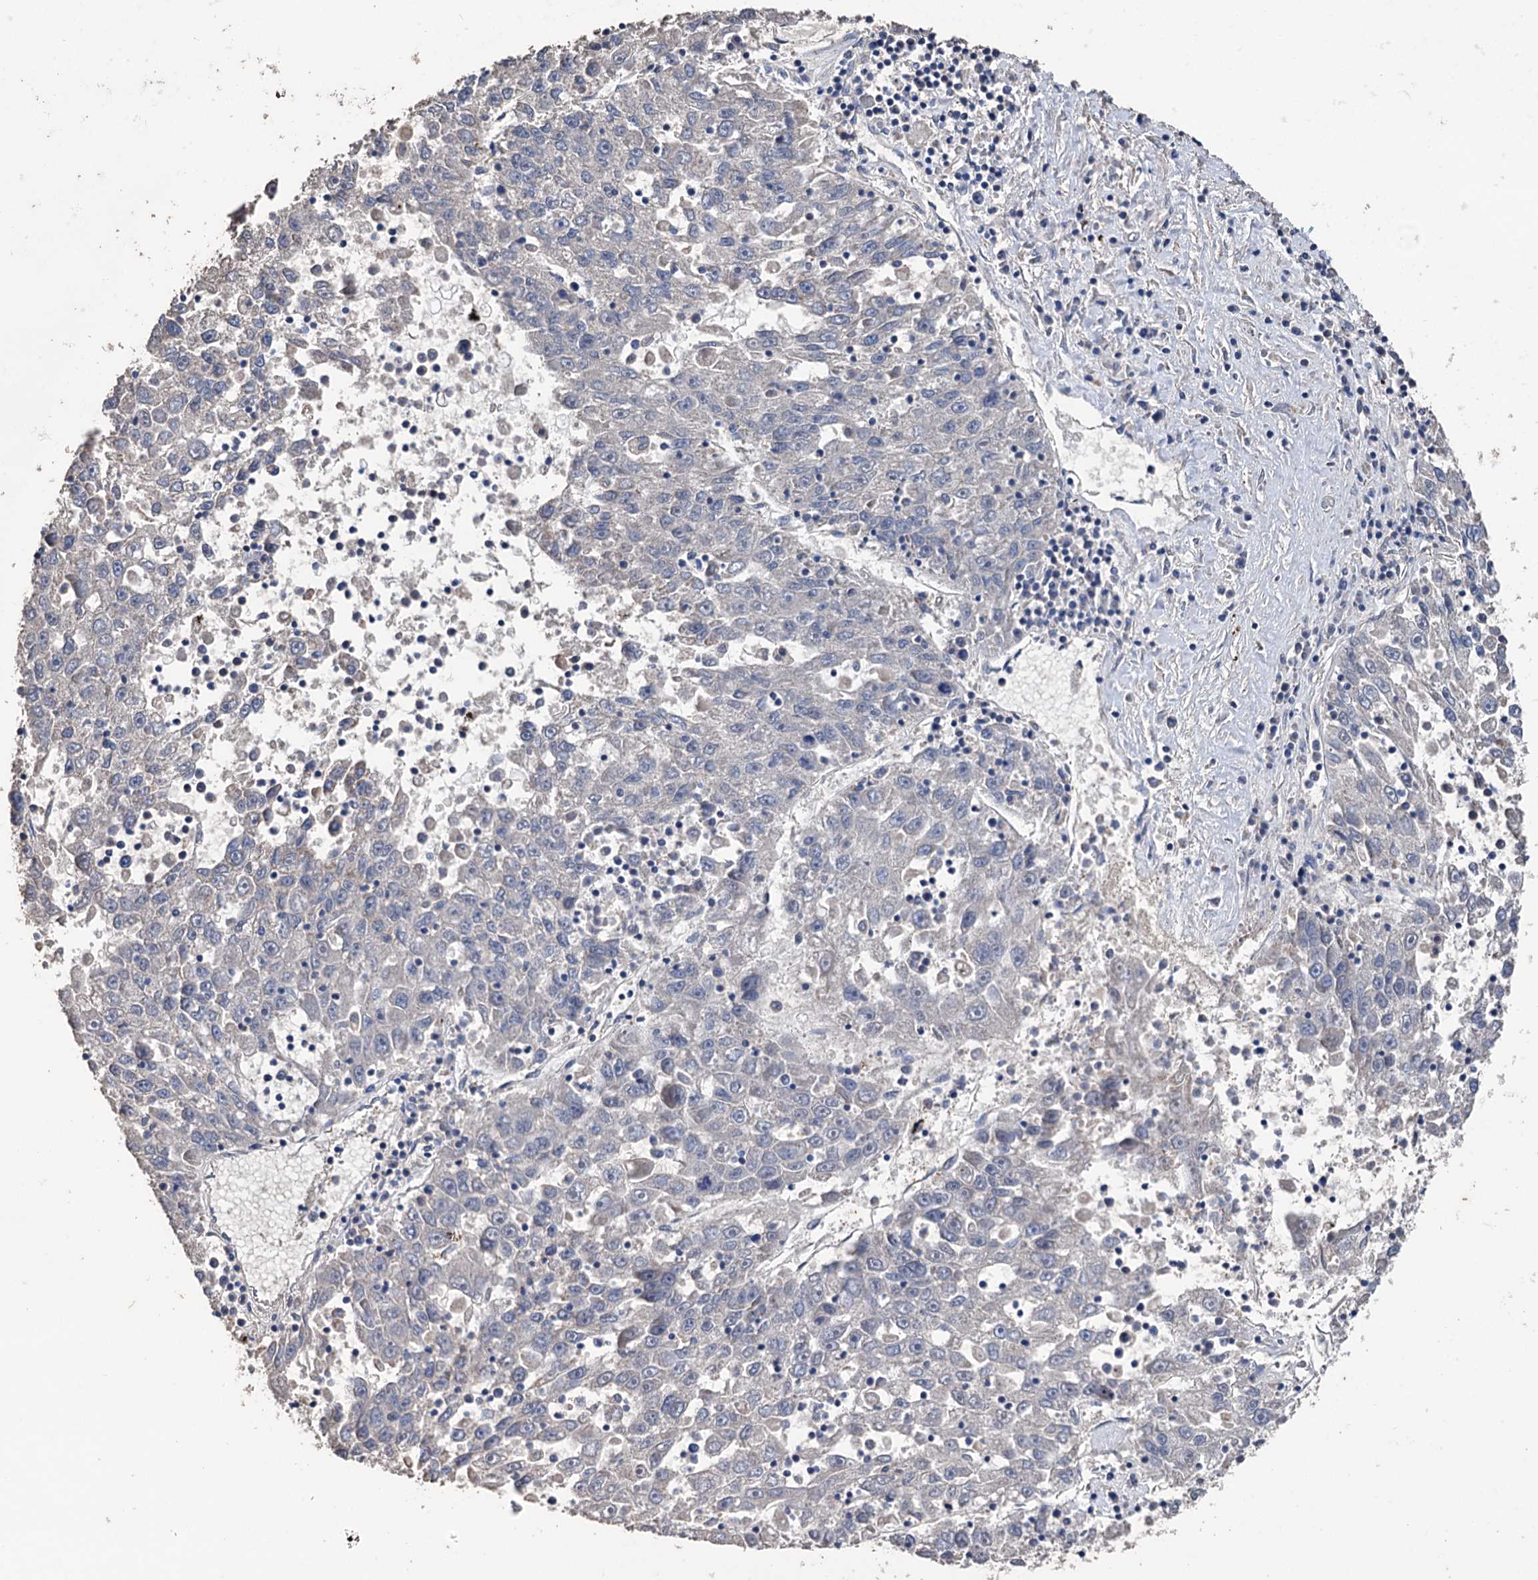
{"staining": {"intensity": "negative", "quantity": "none", "location": "none"}, "tissue": "liver cancer", "cell_type": "Tumor cells", "image_type": "cancer", "snomed": [{"axis": "morphology", "description": "Carcinoma, Hepatocellular, NOS"}, {"axis": "topography", "description": "Liver"}], "caption": "Immunohistochemistry (IHC) image of human liver cancer stained for a protein (brown), which reveals no staining in tumor cells.", "gene": "STING1", "patient": {"sex": "male", "age": 49}}